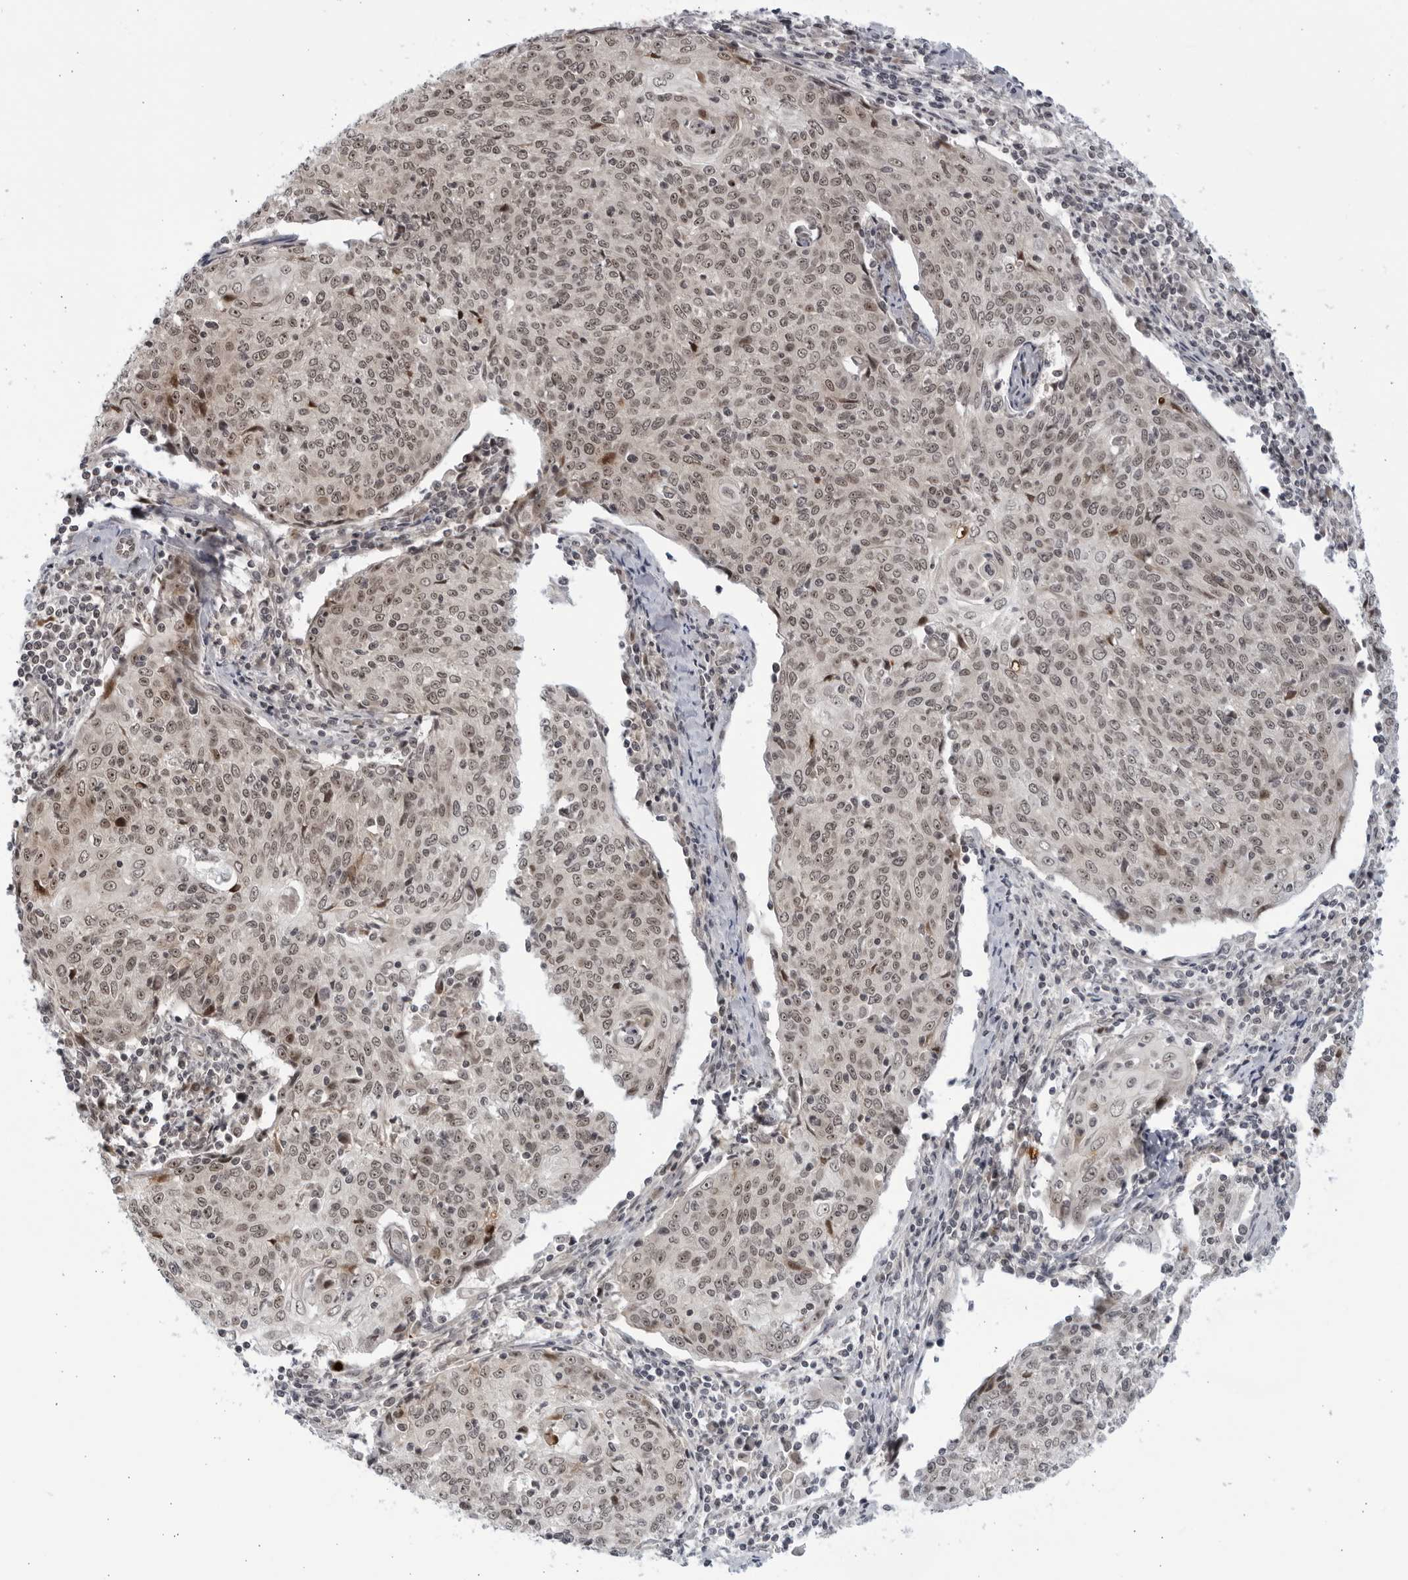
{"staining": {"intensity": "moderate", "quantity": ">75%", "location": "nuclear"}, "tissue": "cervical cancer", "cell_type": "Tumor cells", "image_type": "cancer", "snomed": [{"axis": "morphology", "description": "Squamous cell carcinoma, NOS"}, {"axis": "topography", "description": "Cervix"}], "caption": "The immunohistochemical stain highlights moderate nuclear expression in tumor cells of squamous cell carcinoma (cervical) tissue.", "gene": "ITGB3BP", "patient": {"sex": "female", "age": 48}}